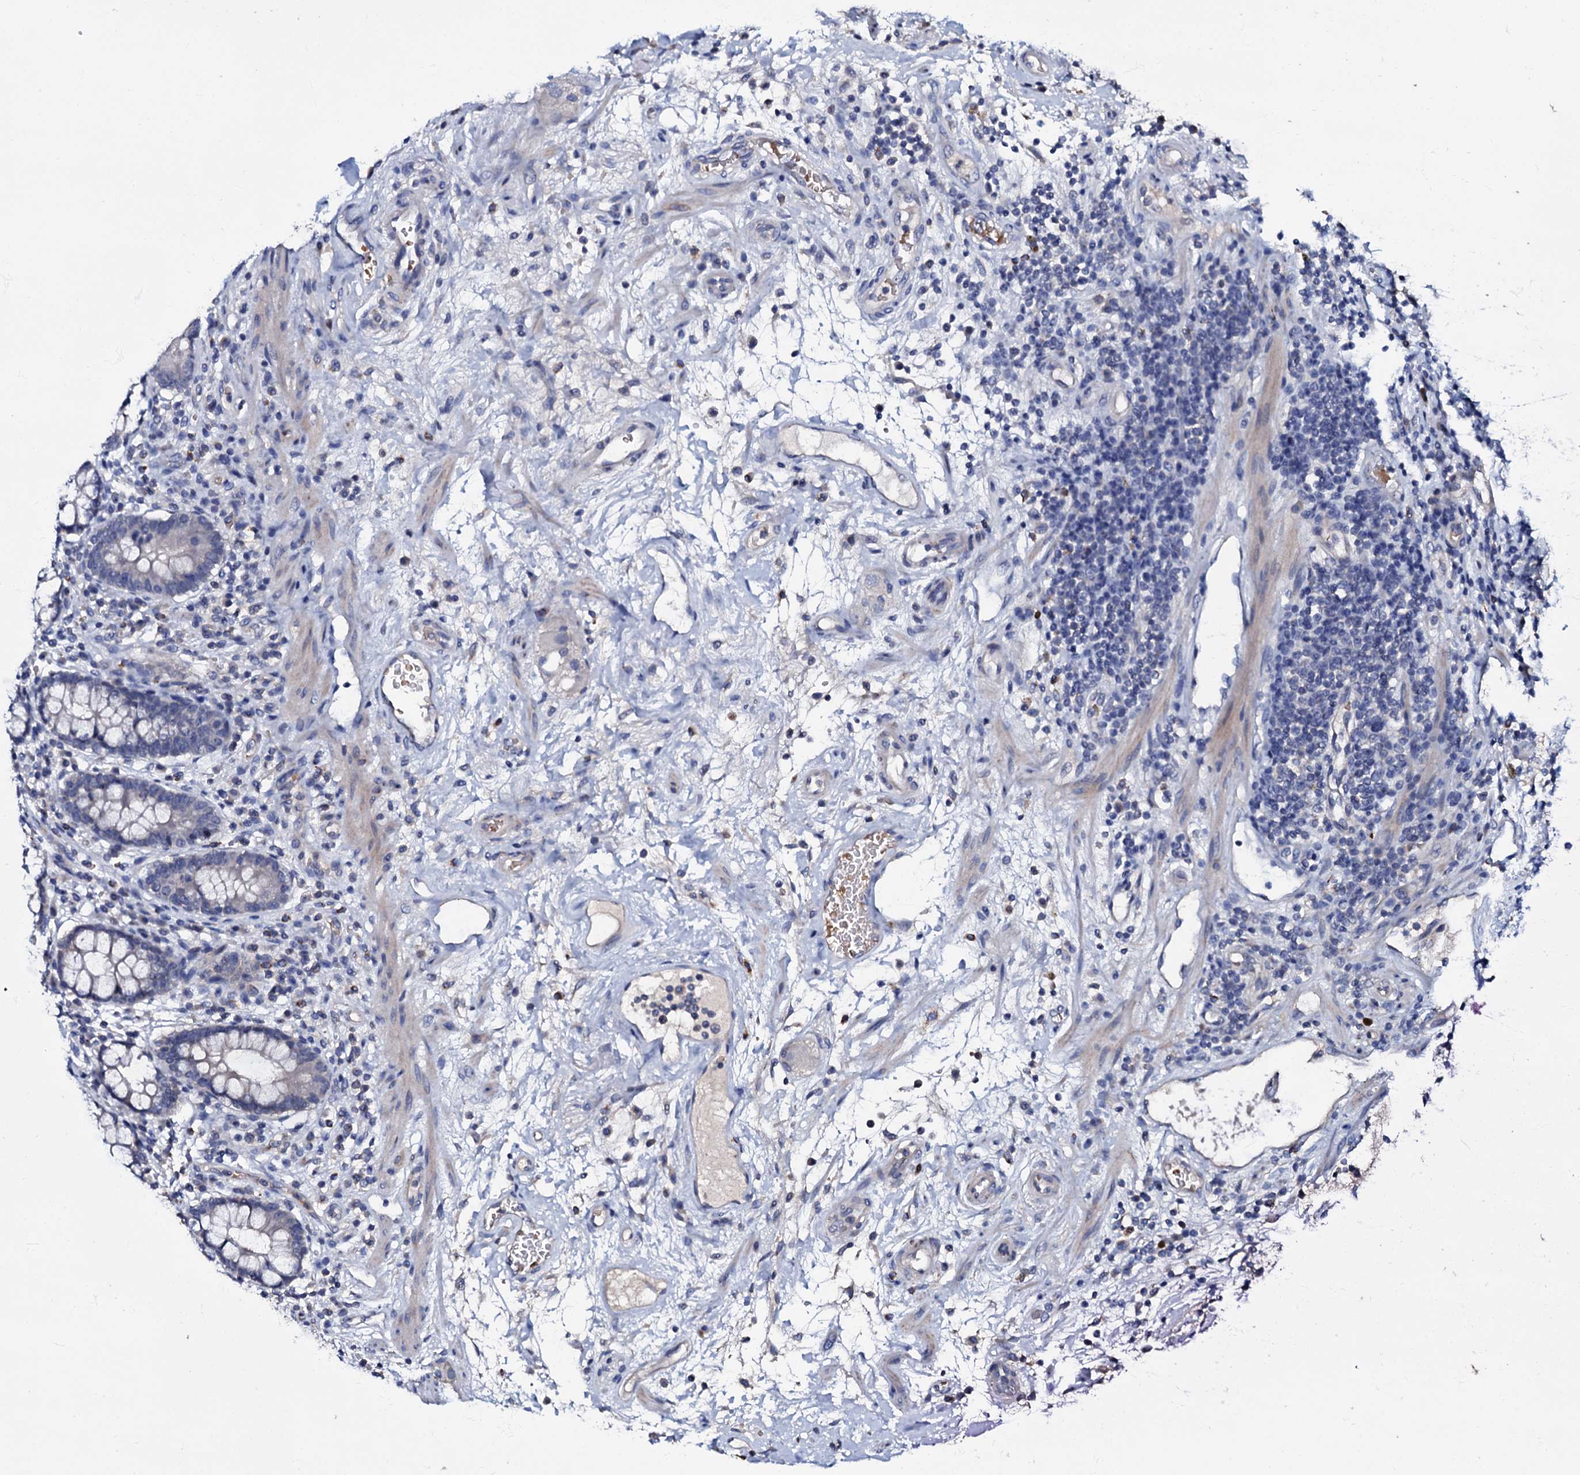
{"staining": {"intensity": "negative", "quantity": "none", "location": "none"}, "tissue": "colon", "cell_type": "Endothelial cells", "image_type": "normal", "snomed": [{"axis": "morphology", "description": "Normal tissue, NOS"}, {"axis": "topography", "description": "Colon"}], "caption": "DAB (3,3'-diaminobenzidine) immunohistochemical staining of normal colon shows no significant positivity in endothelial cells. (DAB (3,3'-diaminobenzidine) immunohistochemistry (IHC), high magnification).", "gene": "CPNE2", "patient": {"sex": "female", "age": 79}}